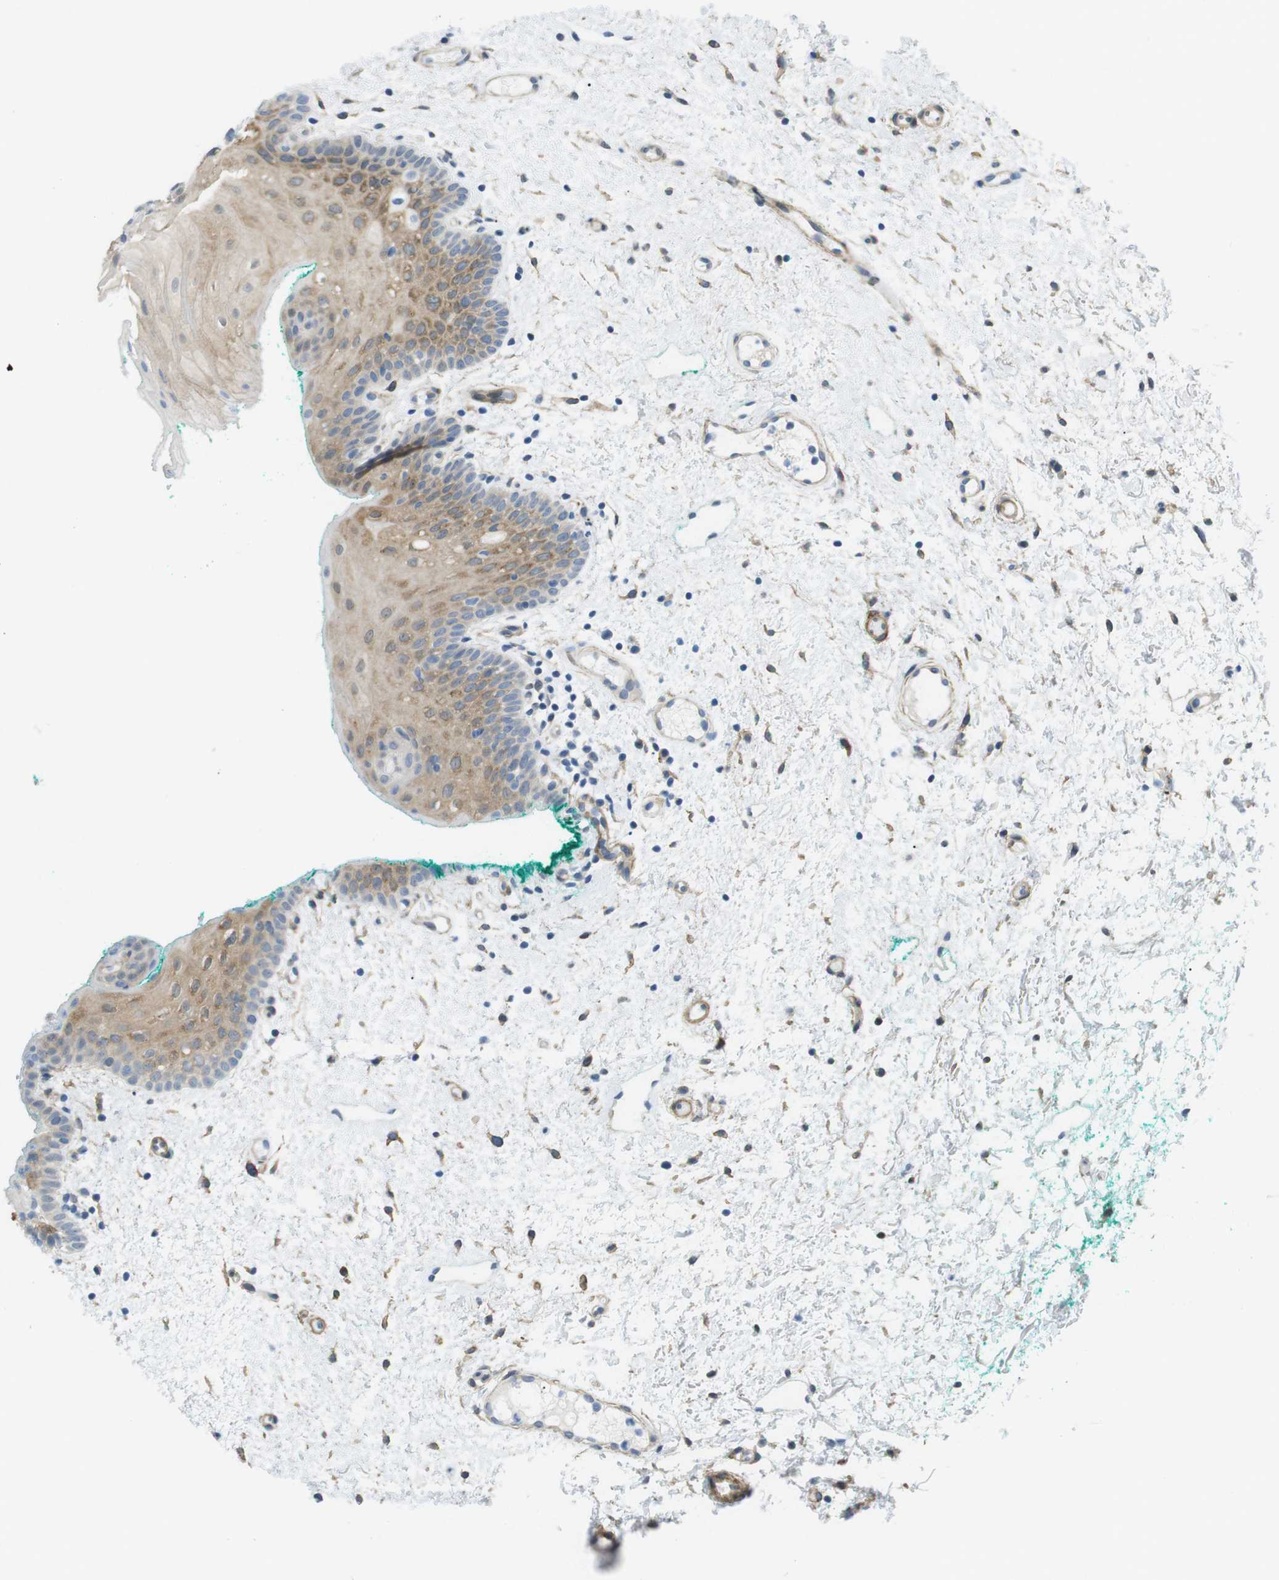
{"staining": {"intensity": "weak", "quantity": "25%-75%", "location": "cytoplasmic/membranous"}, "tissue": "oral mucosa", "cell_type": "Squamous epithelial cells", "image_type": "normal", "snomed": [{"axis": "morphology", "description": "Normal tissue, NOS"}, {"axis": "morphology", "description": "Squamous cell carcinoma, NOS"}, {"axis": "topography", "description": "Oral tissue"}, {"axis": "topography", "description": "Salivary gland"}, {"axis": "topography", "description": "Head-Neck"}], "caption": "Brown immunohistochemical staining in unremarkable human oral mucosa reveals weak cytoplasmic/membranous staining in about 25%-75% of squamous epithelial cells.", "gene": "KANK2", "patient": {"sex": "female", "age": 62}}